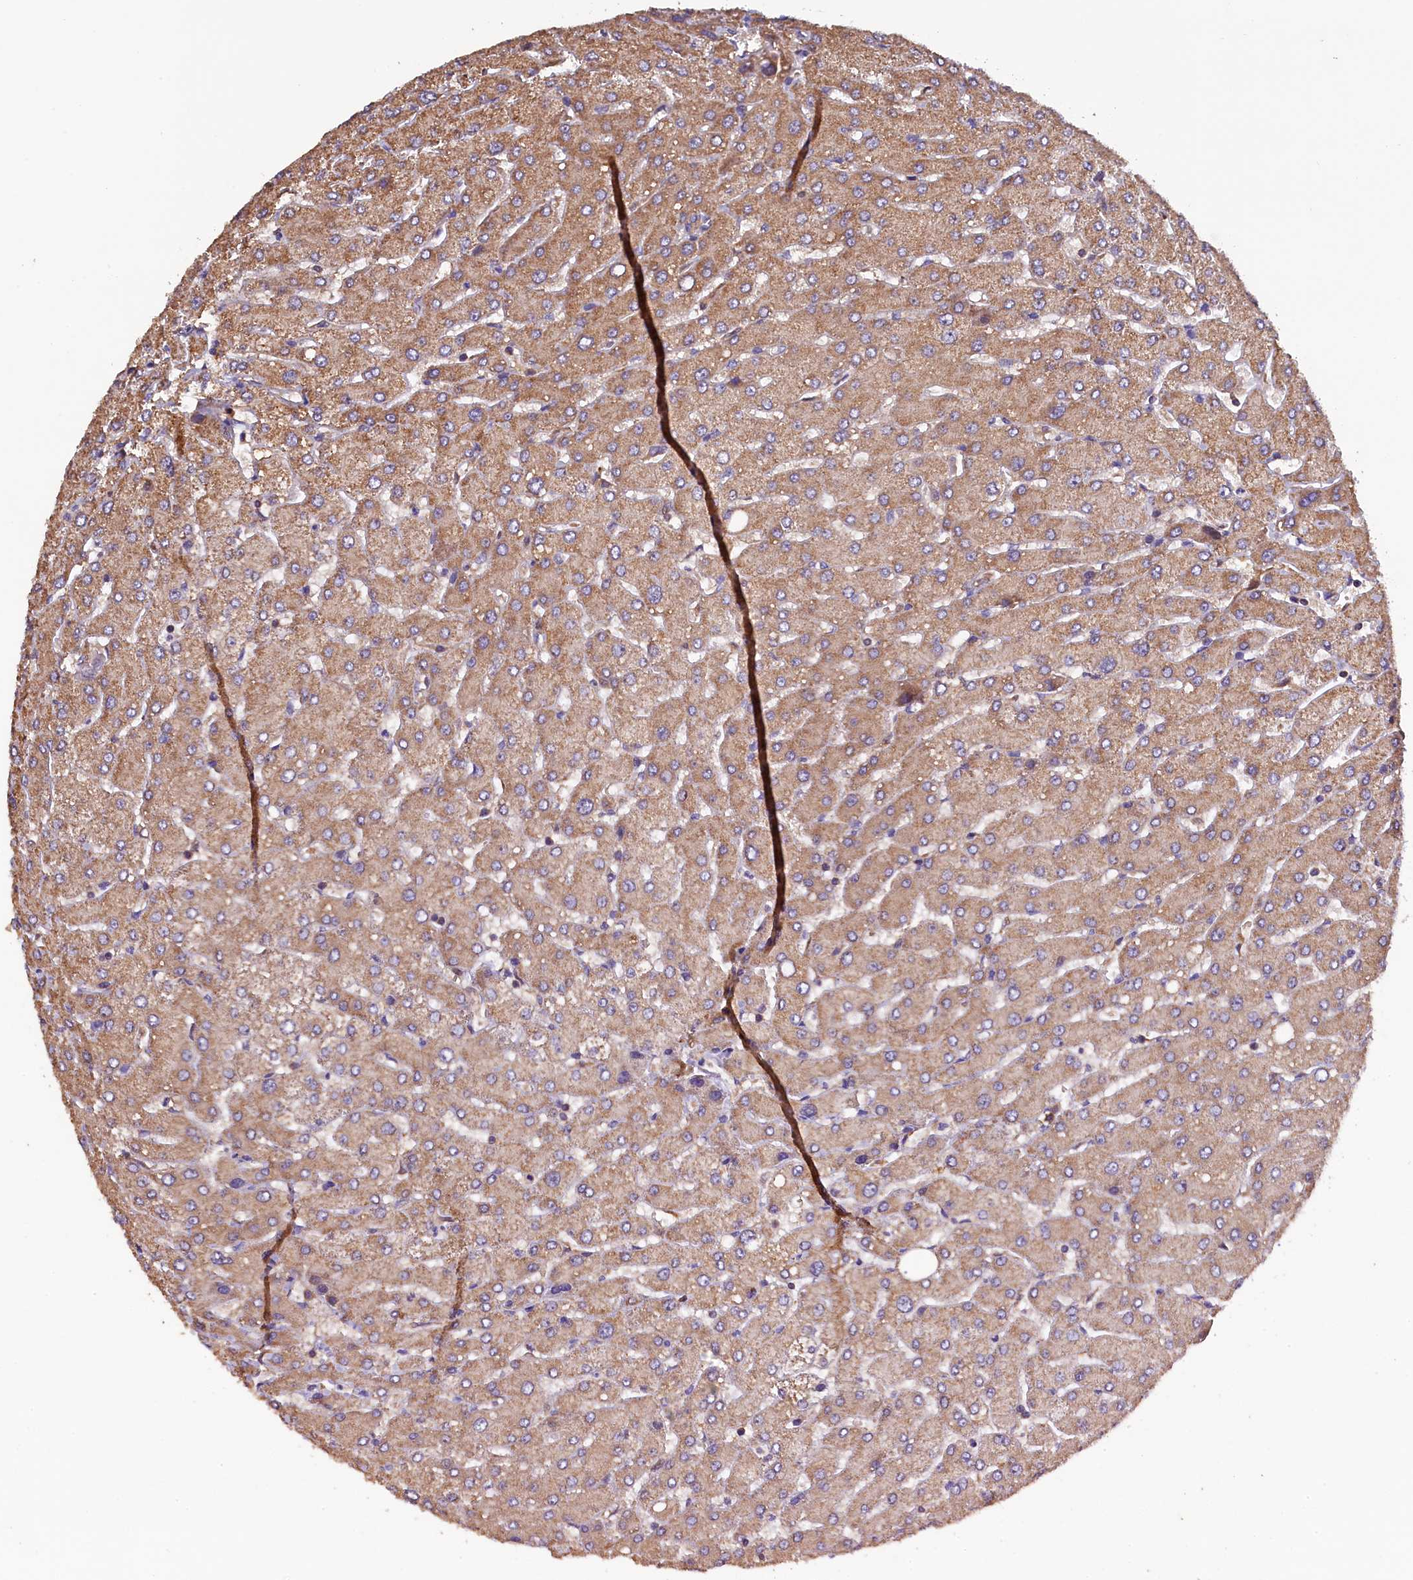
{"staining": {"intensity": "weak", "quantity": ">75%", "location": "cytoplasmic/membranous"}, "tissue": "liver", "cell_type": "Cholangiocytes", "image_type": "normal", "snomed": [{"axis": "morphology", "description": "Normal tissue, NOS"}, {"axis": "topography", "description": "Liver"}], "caption": "Immunohistochemical staining of unremarkable human liver reveals low levels of weak cytoplasmic/membranous staining in approximately >75% of cholangiocytes. (Brightfield microscopy of DAB IHC at high magnification).", "gene": "KLC2", "patient": {"sex": "male", "age": 55}}